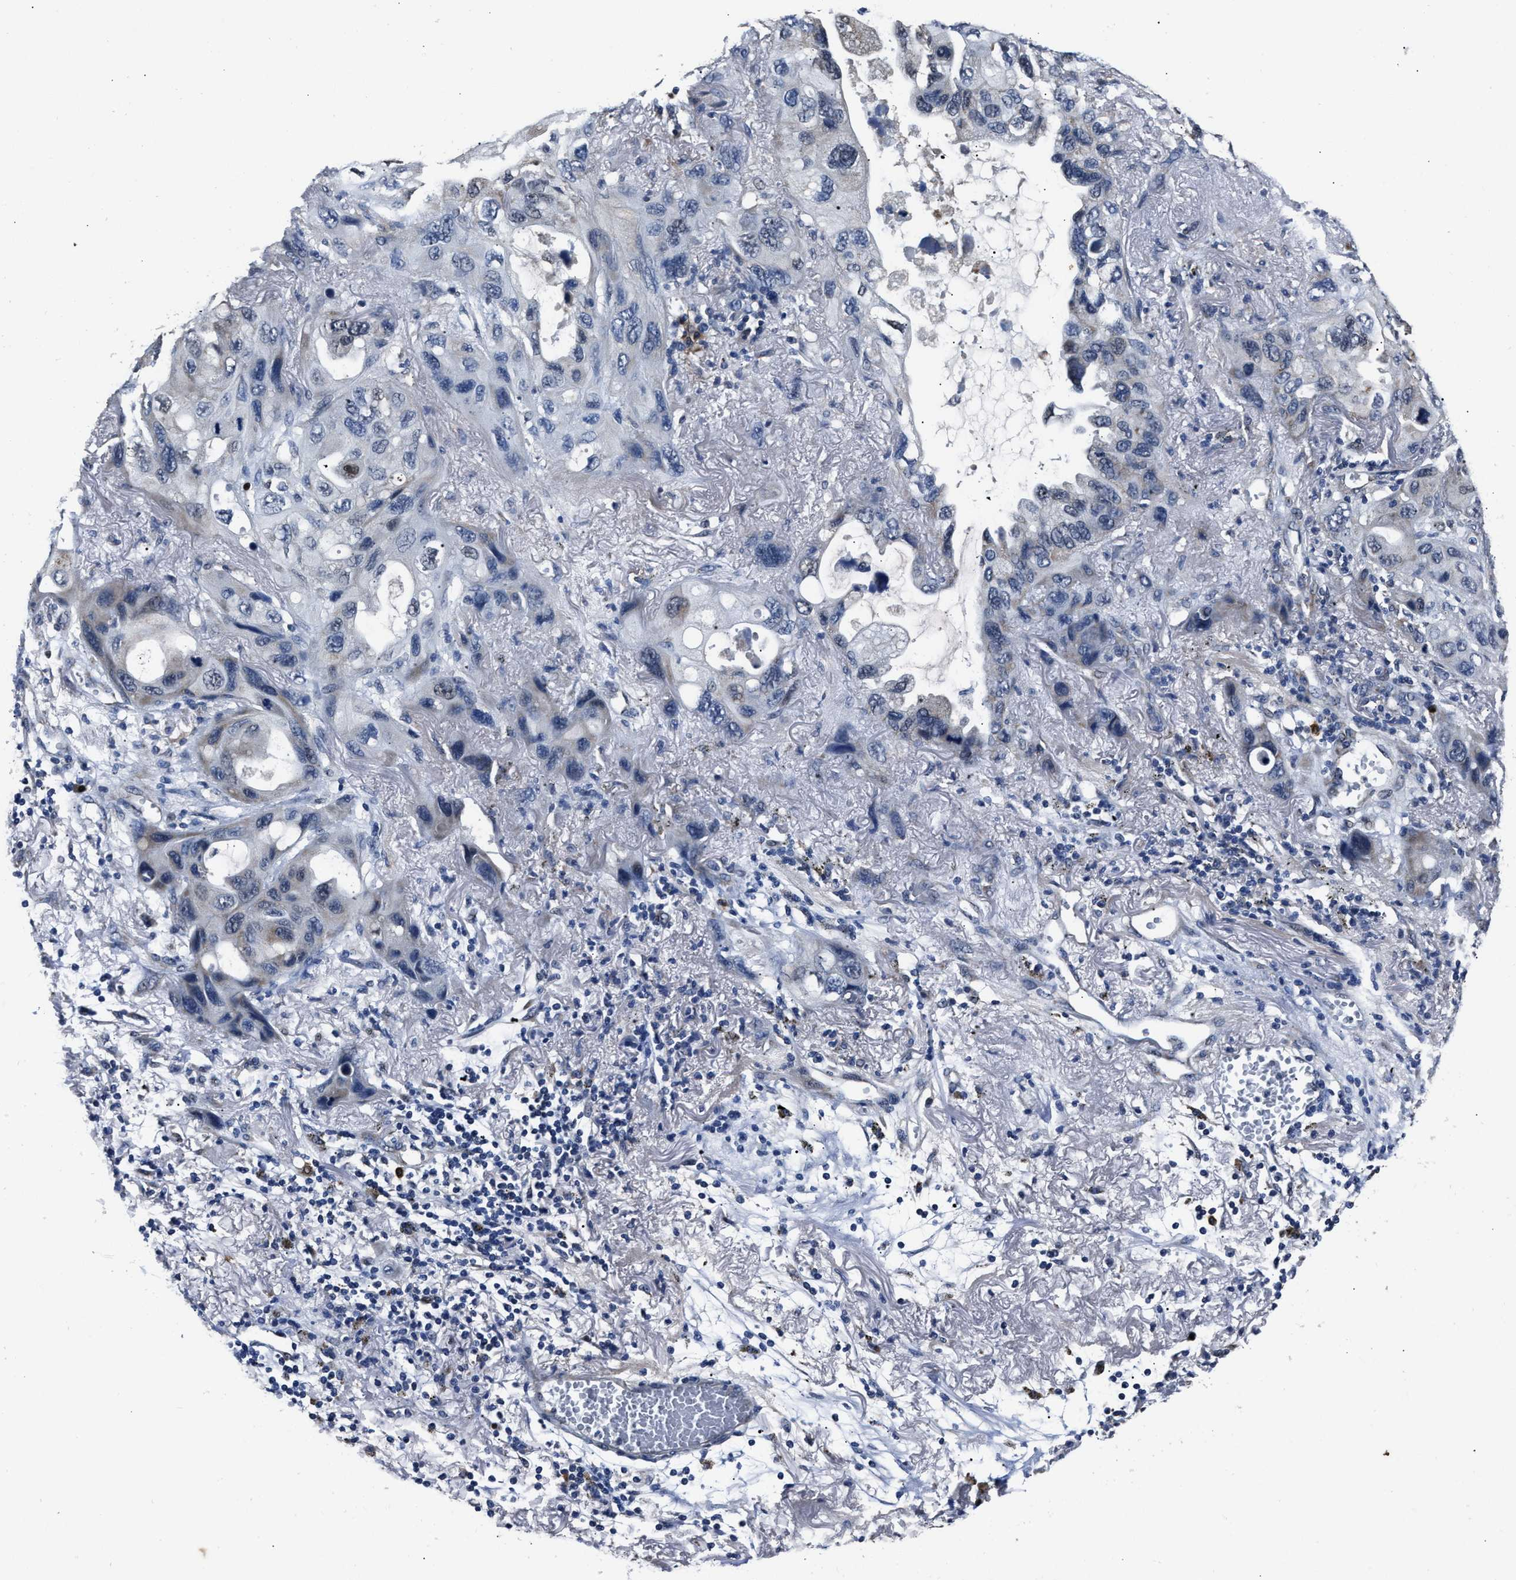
{"staining": {"intensity": "negative", "quantity": "none", "location": "none"}, "tissue": "lung cancer", "cell_type": "Tumor cells", "image_type": "cancer", "snomed": [{"axis": "morphology", "description": "Squamous cell carcinoma, NOS"}, {"axis": "topography", "description": "Lung"}], "caption": "Immunohistochemistry (IHC) micrograph of squamous cell carcinoma (lung) stained for a protein (brown), which reveals no staining in tumor cells. Brightfield microscopy of immunohistochemistry stained with DAB (3,3'-diaminobenzidine) (brown) and hematoxylin (blue), captured at high magnification.", "gene": "NSUN5", "patient": {"sex": "female", "age": 73}}